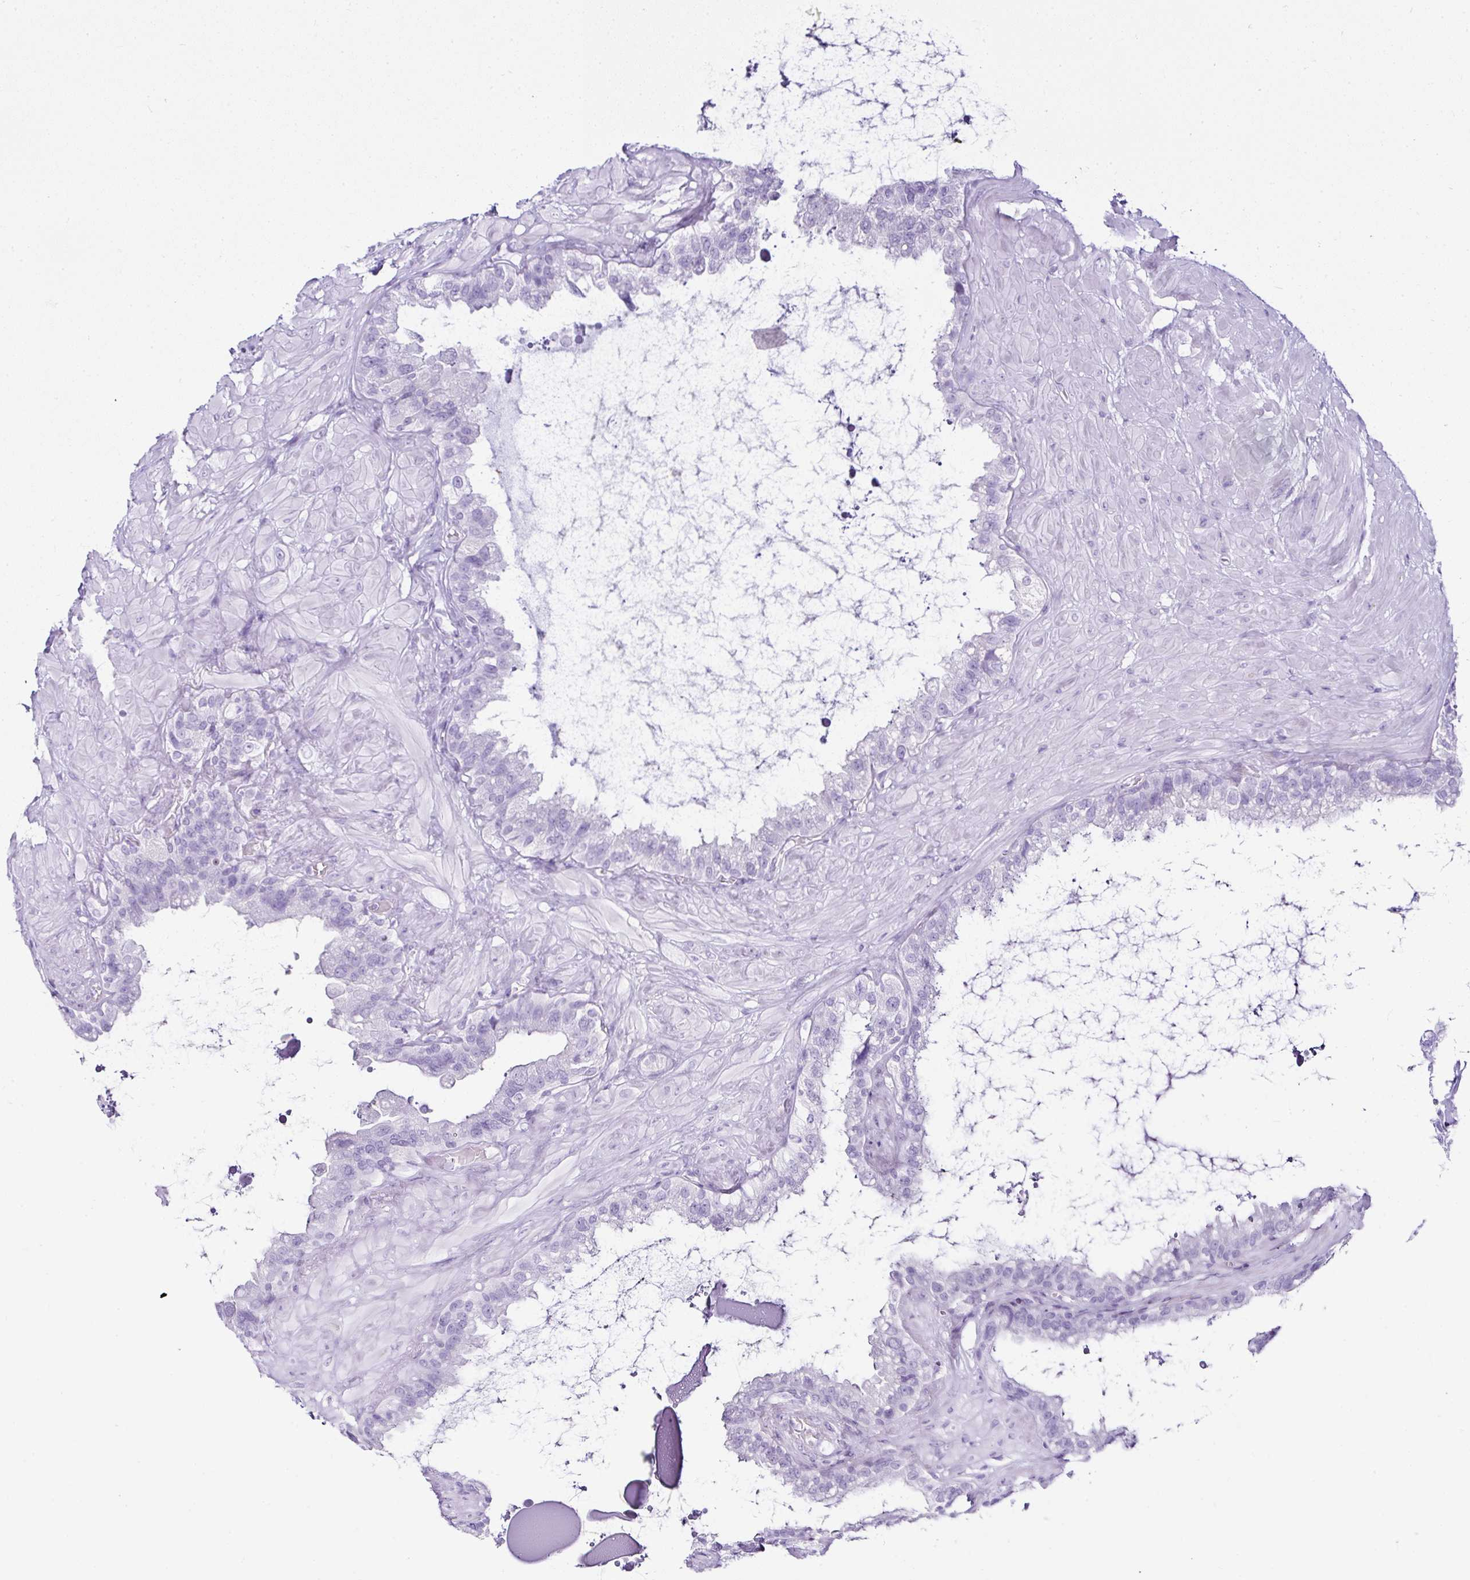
{"staining": {"intensity": "negative", "quantity": "none", "location": "none"}, "tissue": "seminal vesicle", "cell_type": "Glandular cells", "image_type": "normal", "snomed": [{"axis": "morphology", "description": "Normal tissue, NOS"}, {"axis": "topography", "description": "Seminal veicle"}, {"axis": "topography", "description": "Peripheral nerve tissue"}], "caption": "Immunohistochemistry image of benign seminal vesicle: seminal vesicle stained with DAB displays no significant protein positivity in glandular cells.", "gene": "SERPINB3", "patient": {"sex": "male", "age": 76}}